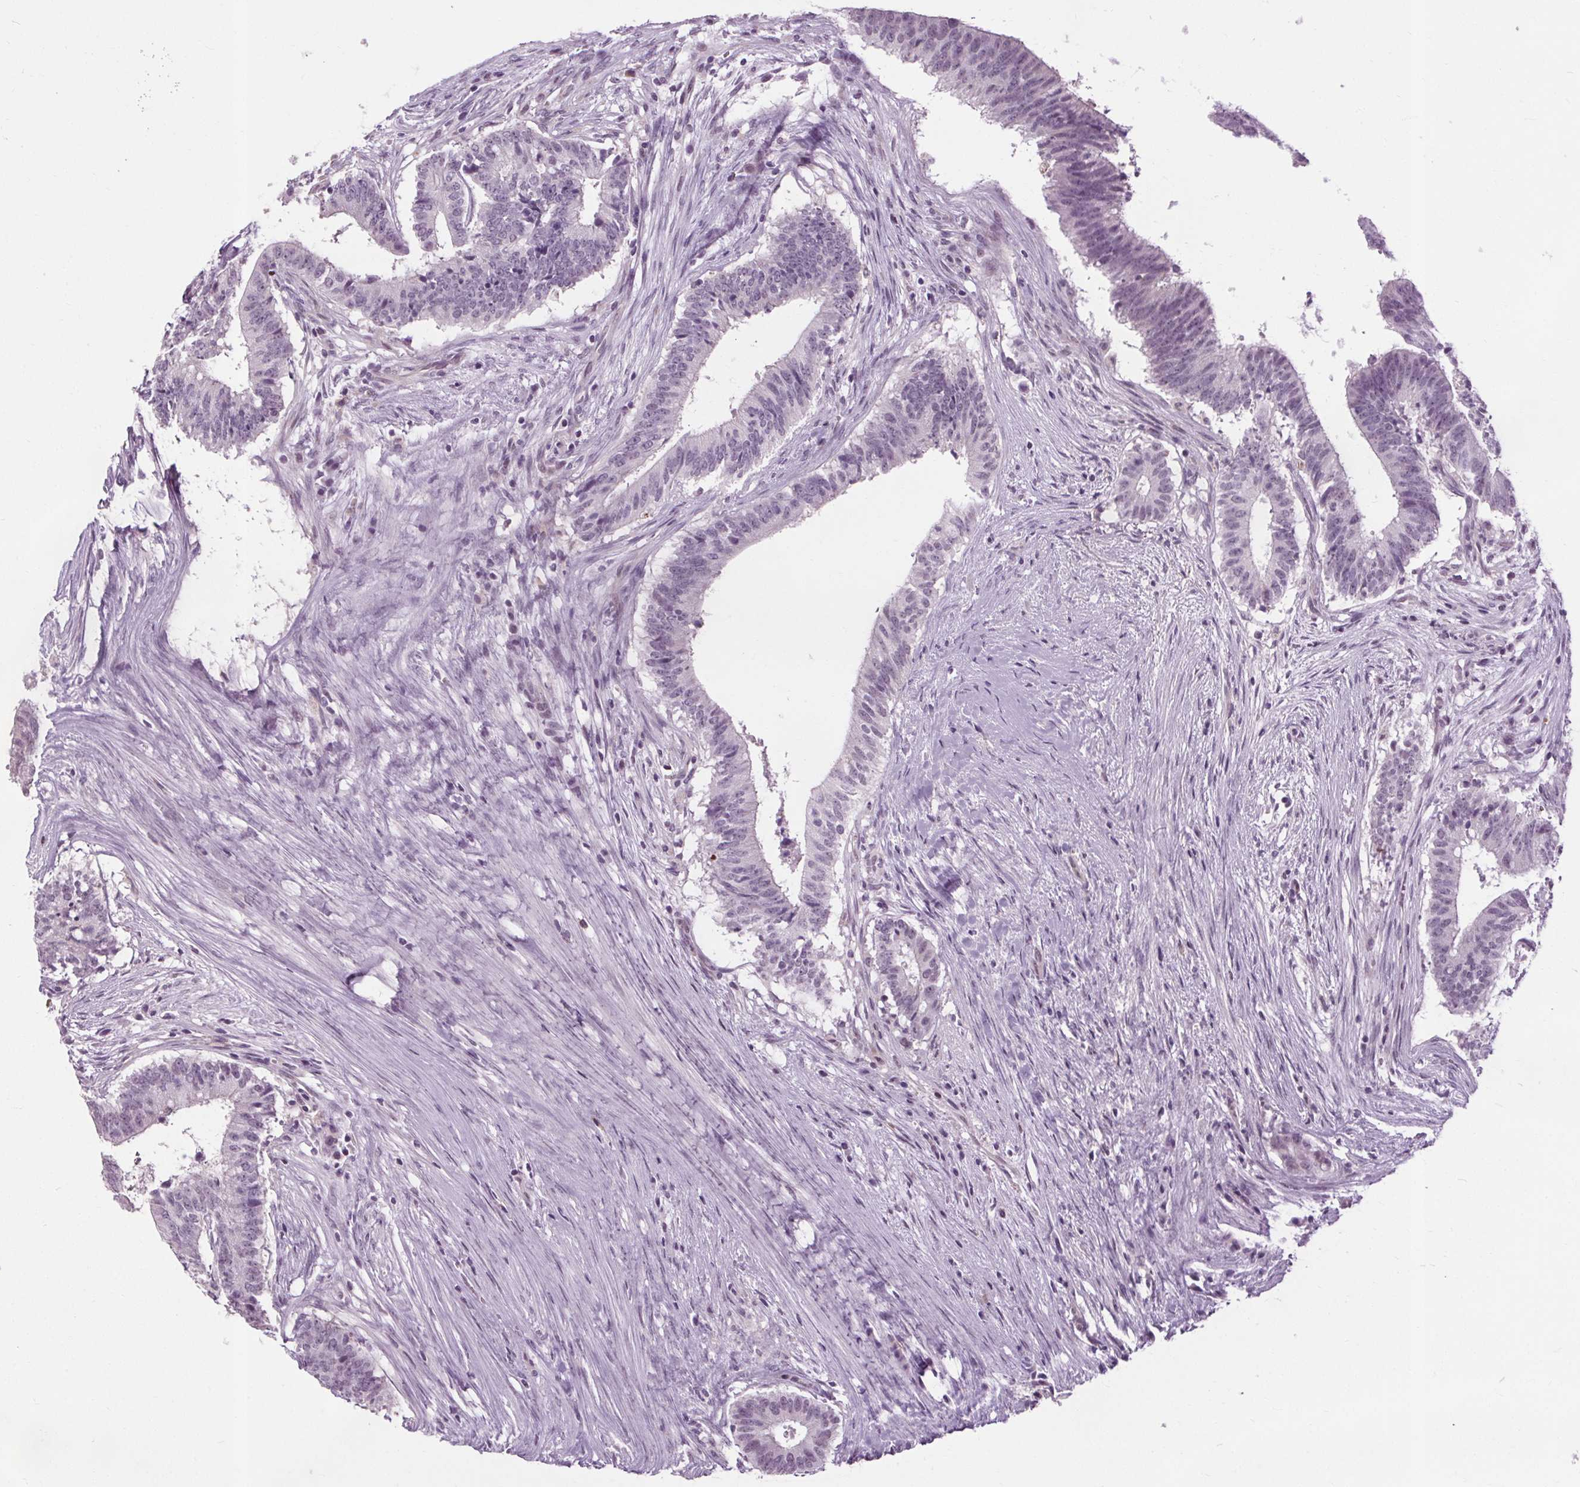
{"staining": {"intensity": "negative", "quantity": "none", "location": "none"}, "tissue": "colorectal cancer", "cell_type": "Tumor cells", "image_type": "cancer", "snomed": [{"axis": "morphology", "description": "Adenocarcinoma, NOS"}, {"axis": "topography", "description": "Colon"}], "caption": "Tumor cells are negative for protein expression in human adenocarcinoma (colorectal).", "gene": "CEBPA", "patient": {"sex": "female", "age": 43}}